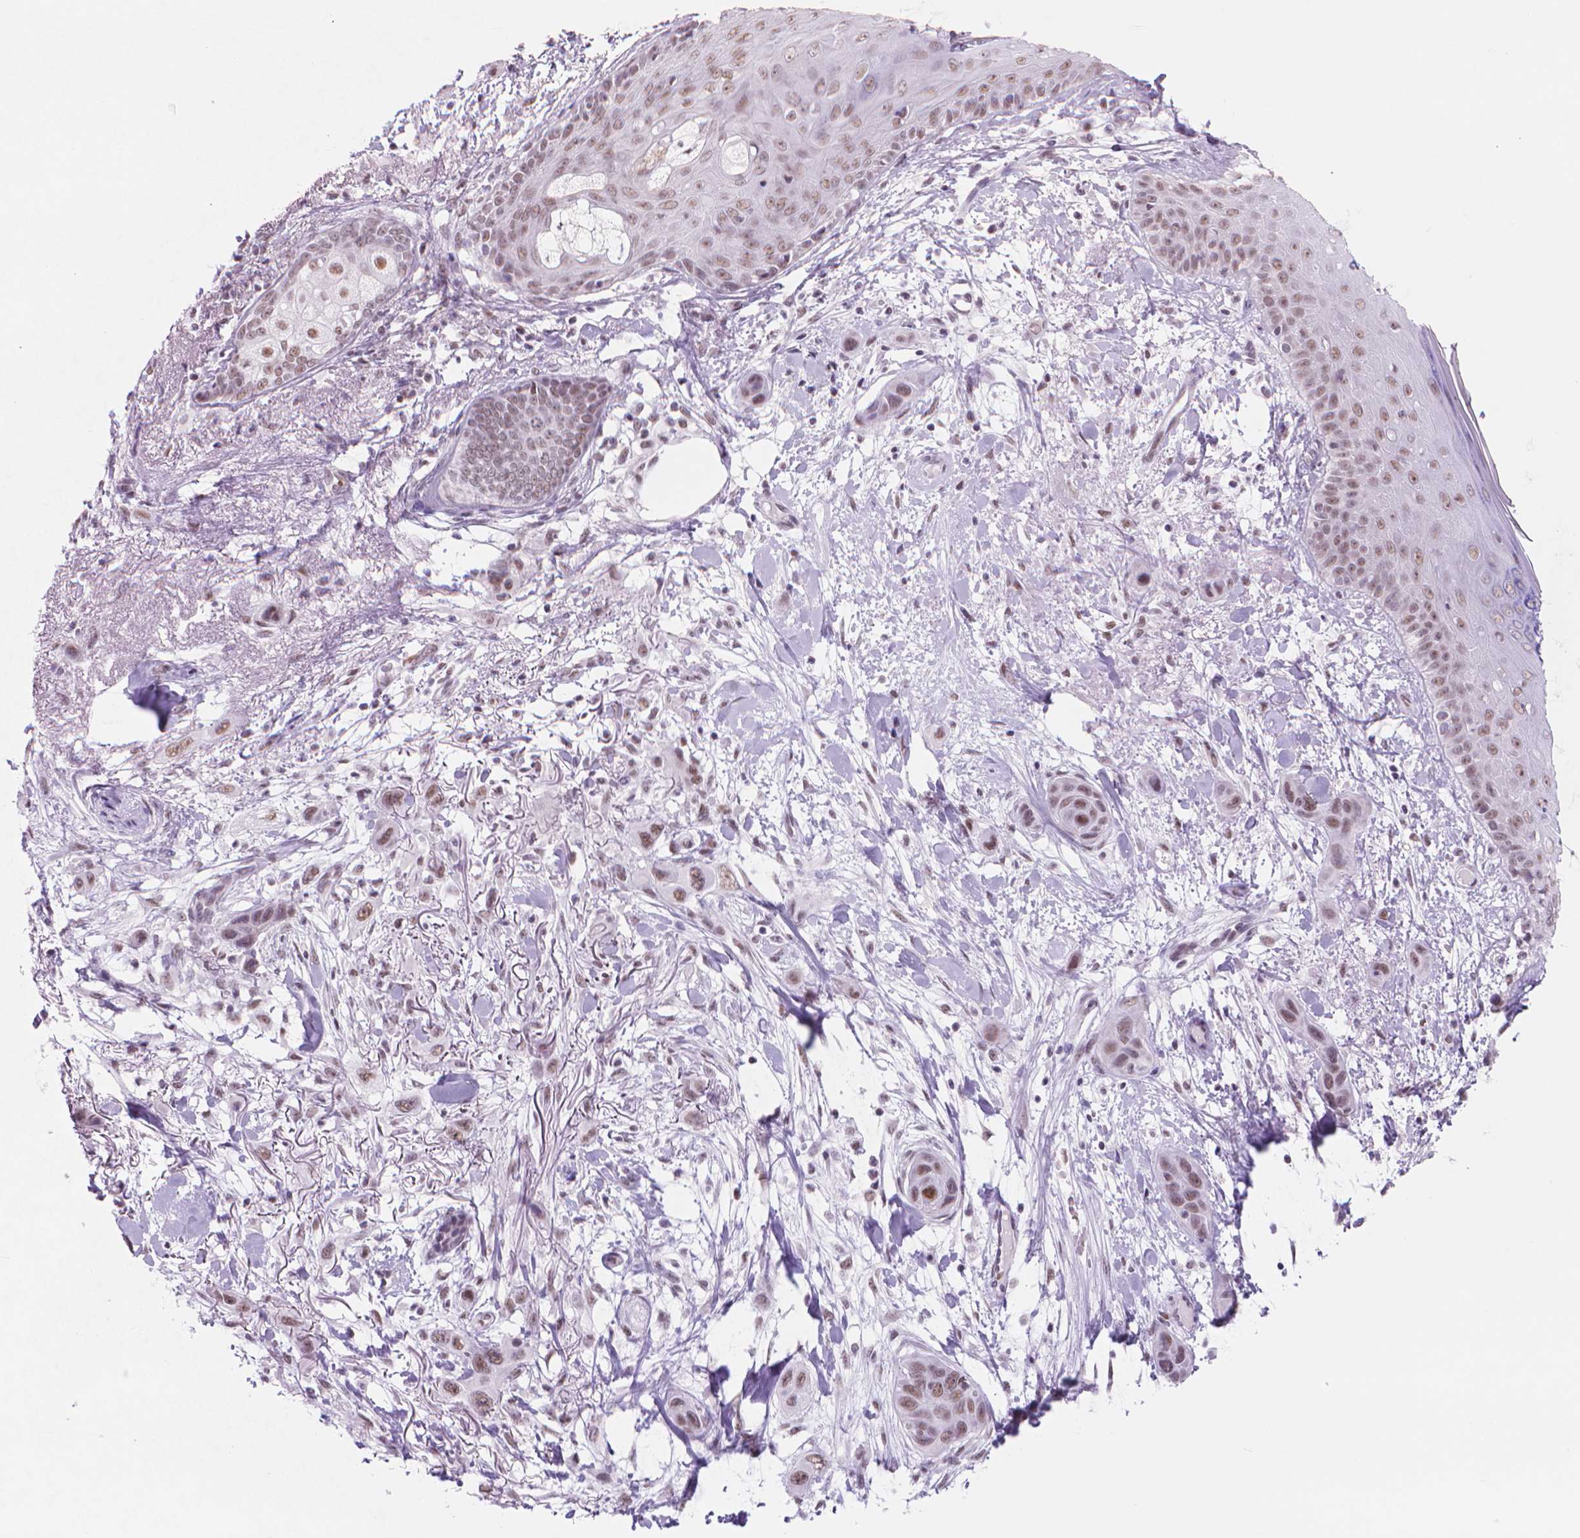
{"staining": {"intensity": "moderate", "quantity": ">75%", "location": "nuclear"}, "tissue": "skin cancer", "cell_type": "Tumor cells", "image_type": "cancer", "snomed": [{"axis": "morphology", "description": "Squamous cell carcinoma, NOS"}, {"axis": "topography", "description": "Skin"}], "caption": "Protein staining of skin squamous cell carcinoma tissue displays moderate nuclear positivity in about >75% of tumor cells.", "gene": "POLR3D", "patient": {"sex": "male", "age": 79}}